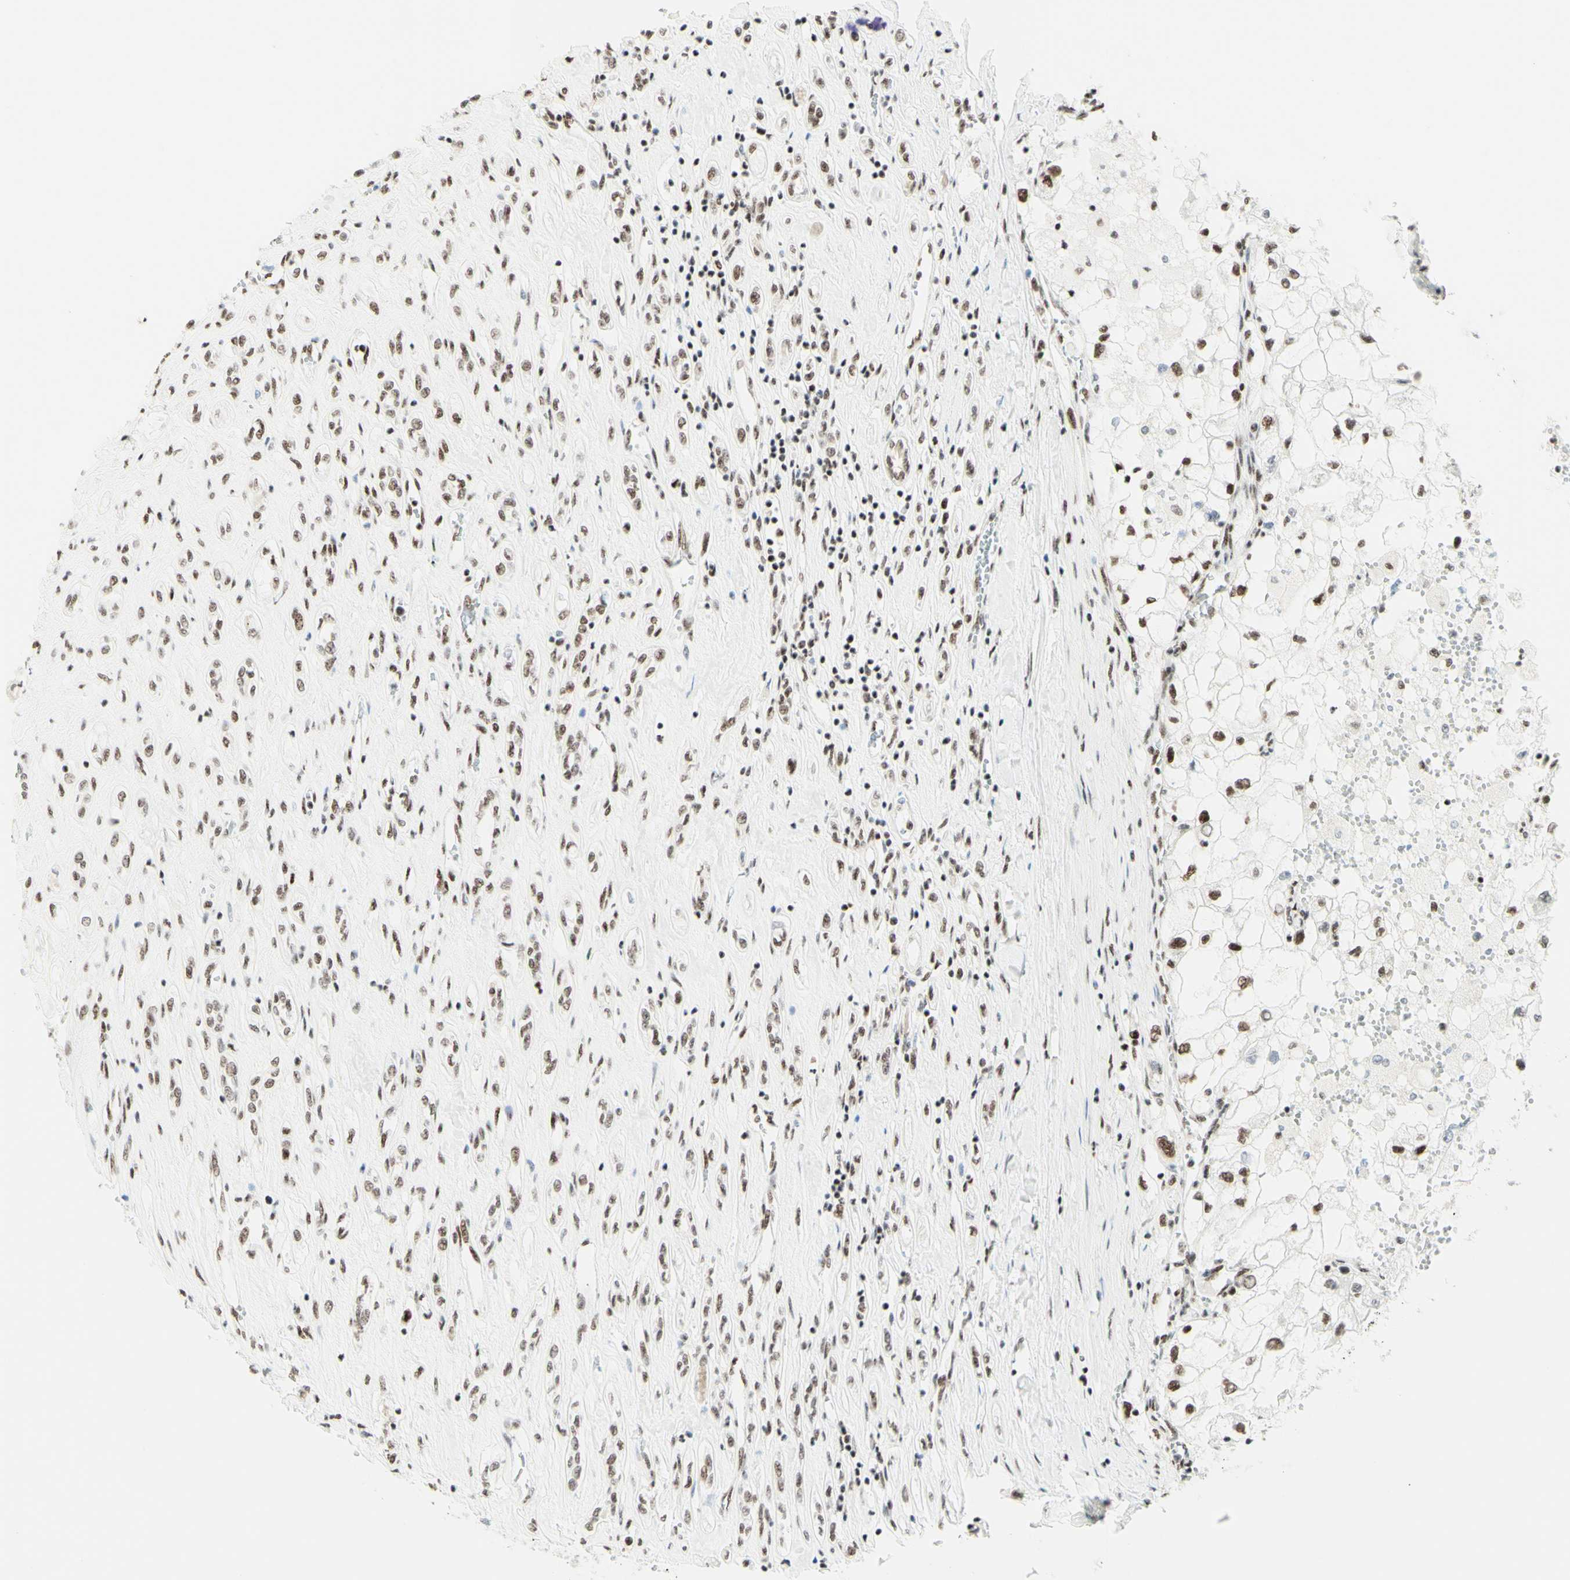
{"staining": {"intensity": "weak", "quantity": ">75%", "location": "nuclear"}, "tissue": "renal cancer", "cell_type": "Tumor cells", "image_type": "cancer", "snomed": [{"axis": "morphology", "description": "Adenocarcinoma, NOS"}, {"axis": "topography", "description": "Kidney"}], "caption": "Weak nuclear protein expression is appreciated in approximately >75% of tumor cells in renal cancer (adenocarcinoma).", "gene": "WTAP", "patient": {"sex": "female", "age": 70}}